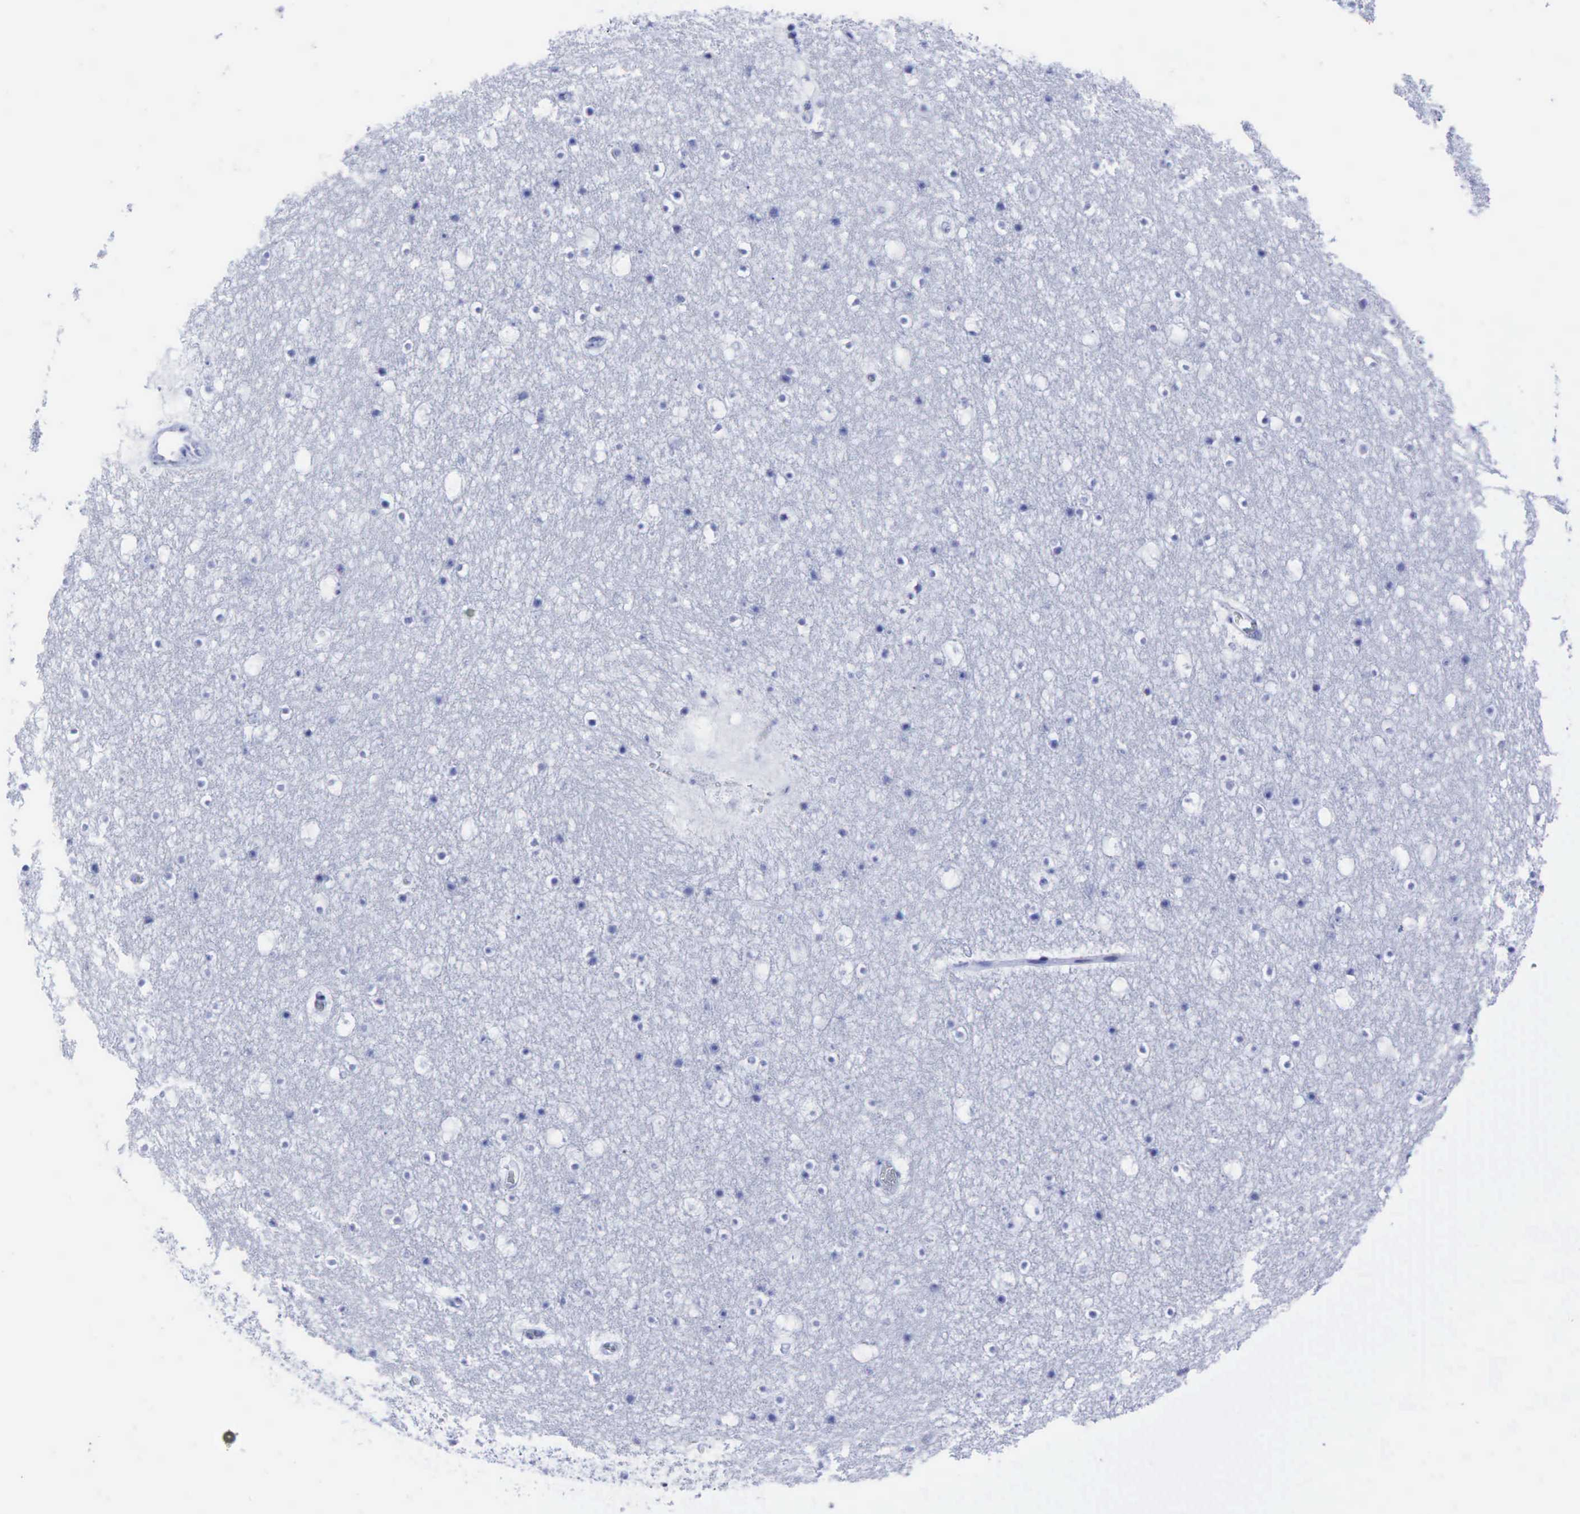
{"staining": {"intensity": "negative", "quantity": "none", "location": "none"}, "tissue": "caudate", "cell_type": "Glial cells", "image_type": "normal", "snomed": [{"axis": "morphology", "description": "Normal tissue, NOS"}, {"axis": "topography", "description": "Lateral ventricle wall"}], "caption": "High power microscopy photomicrograph of an immunohistochemistry image of unremarkable caudate, revealing no significant staining in glial cells. Nuclei are stained in blue.", "gene": "CEACAM5", "patient": {"sex": "male", "age": 45}}